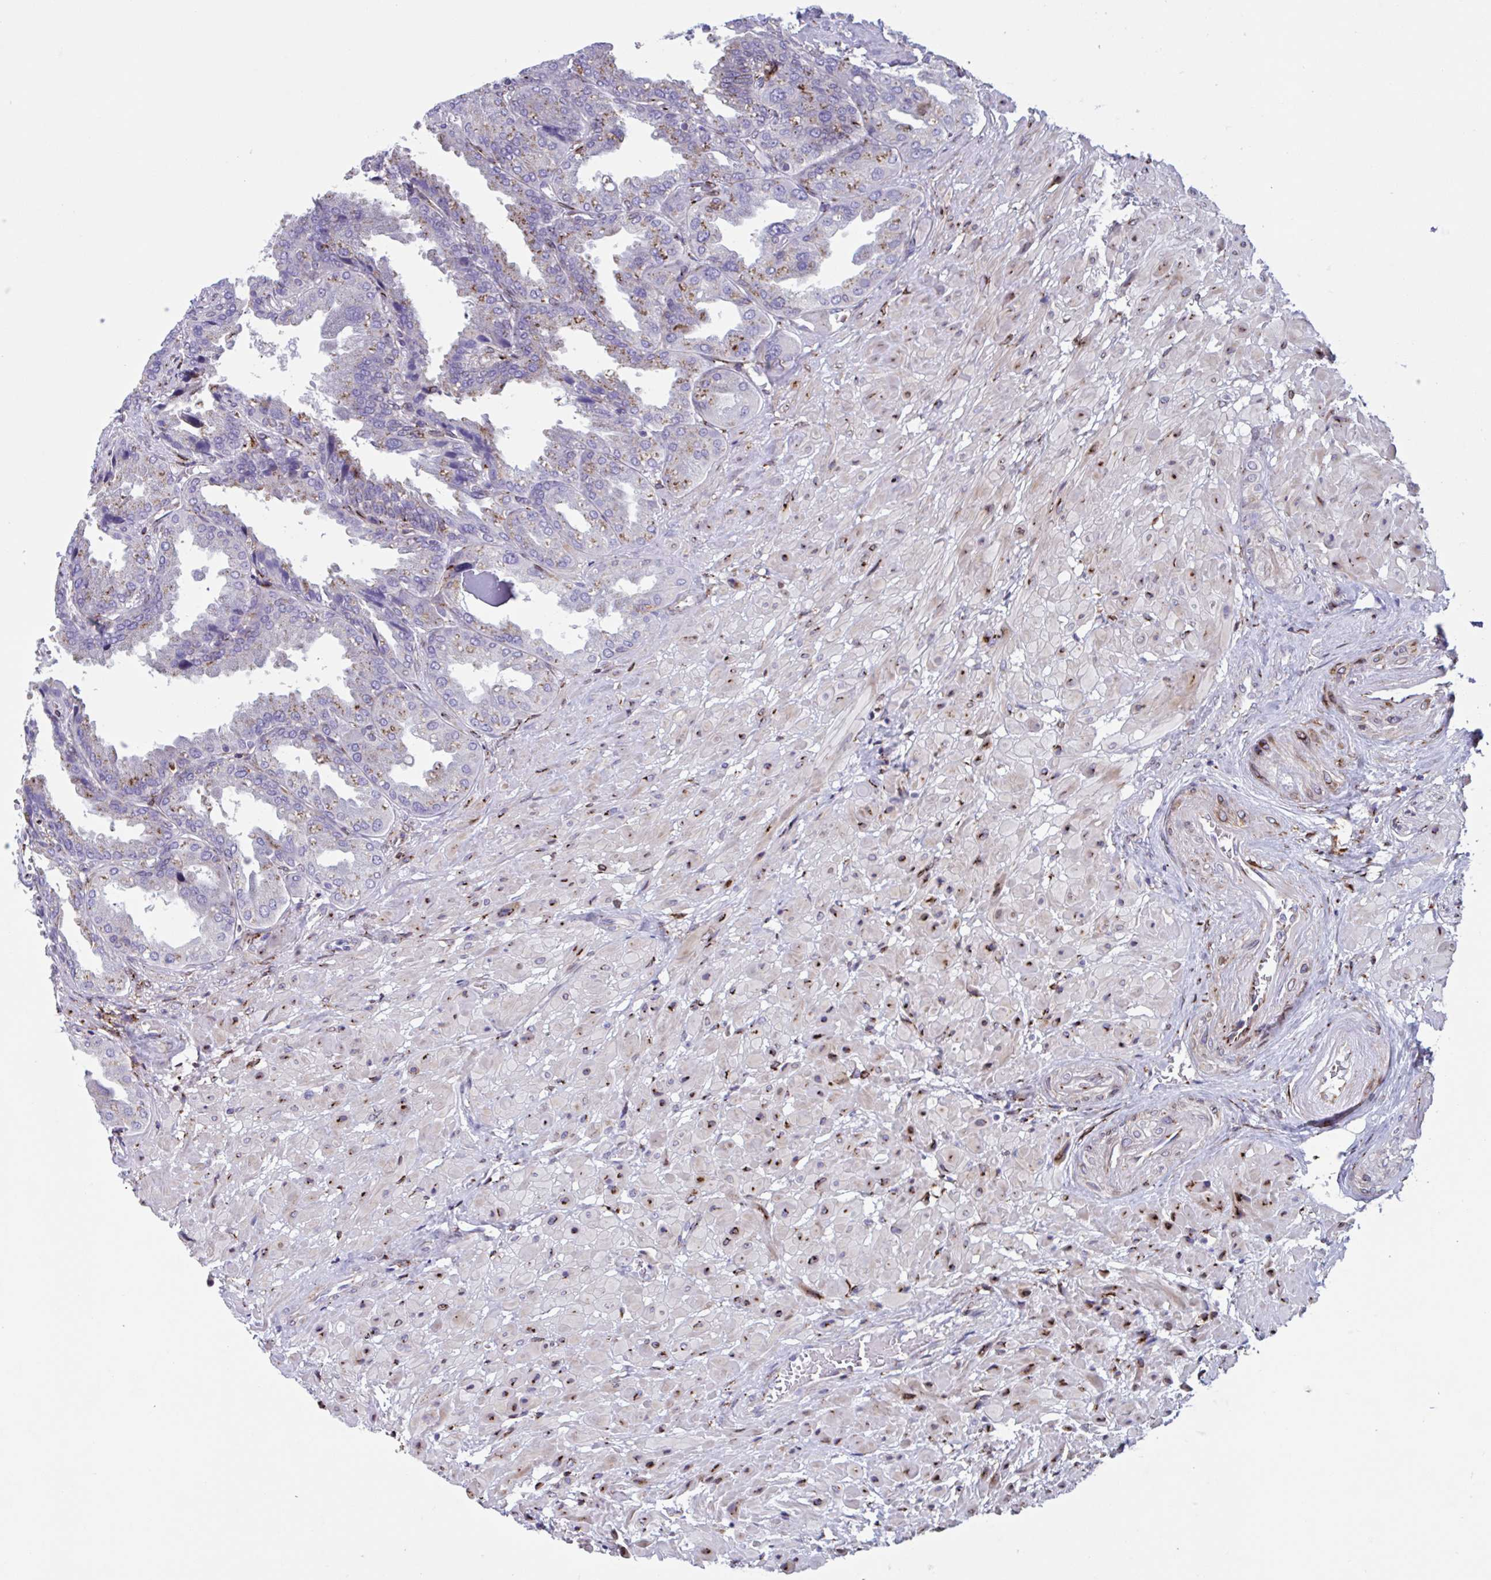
{"staining": {"intensity": "weak", "quantity": "<25%", "location": "cytoplasmic/membranous"}, "tissue": "seminal vesicle", "cell_type": "Glandular cells", "image_type": "normal", "snomed": [{"axis": "morphology", "description": "Normal tissue, NOS"}, {"axis": "topography", "description": "Seminal veicle"}], "caption": "A high-resolution micrograph shows IHC staining of benign seminal vesicle, which reveals no significant staining in glandular cells.", "gene": "RFK", "patient": {"sex": "male", "age": 55}}